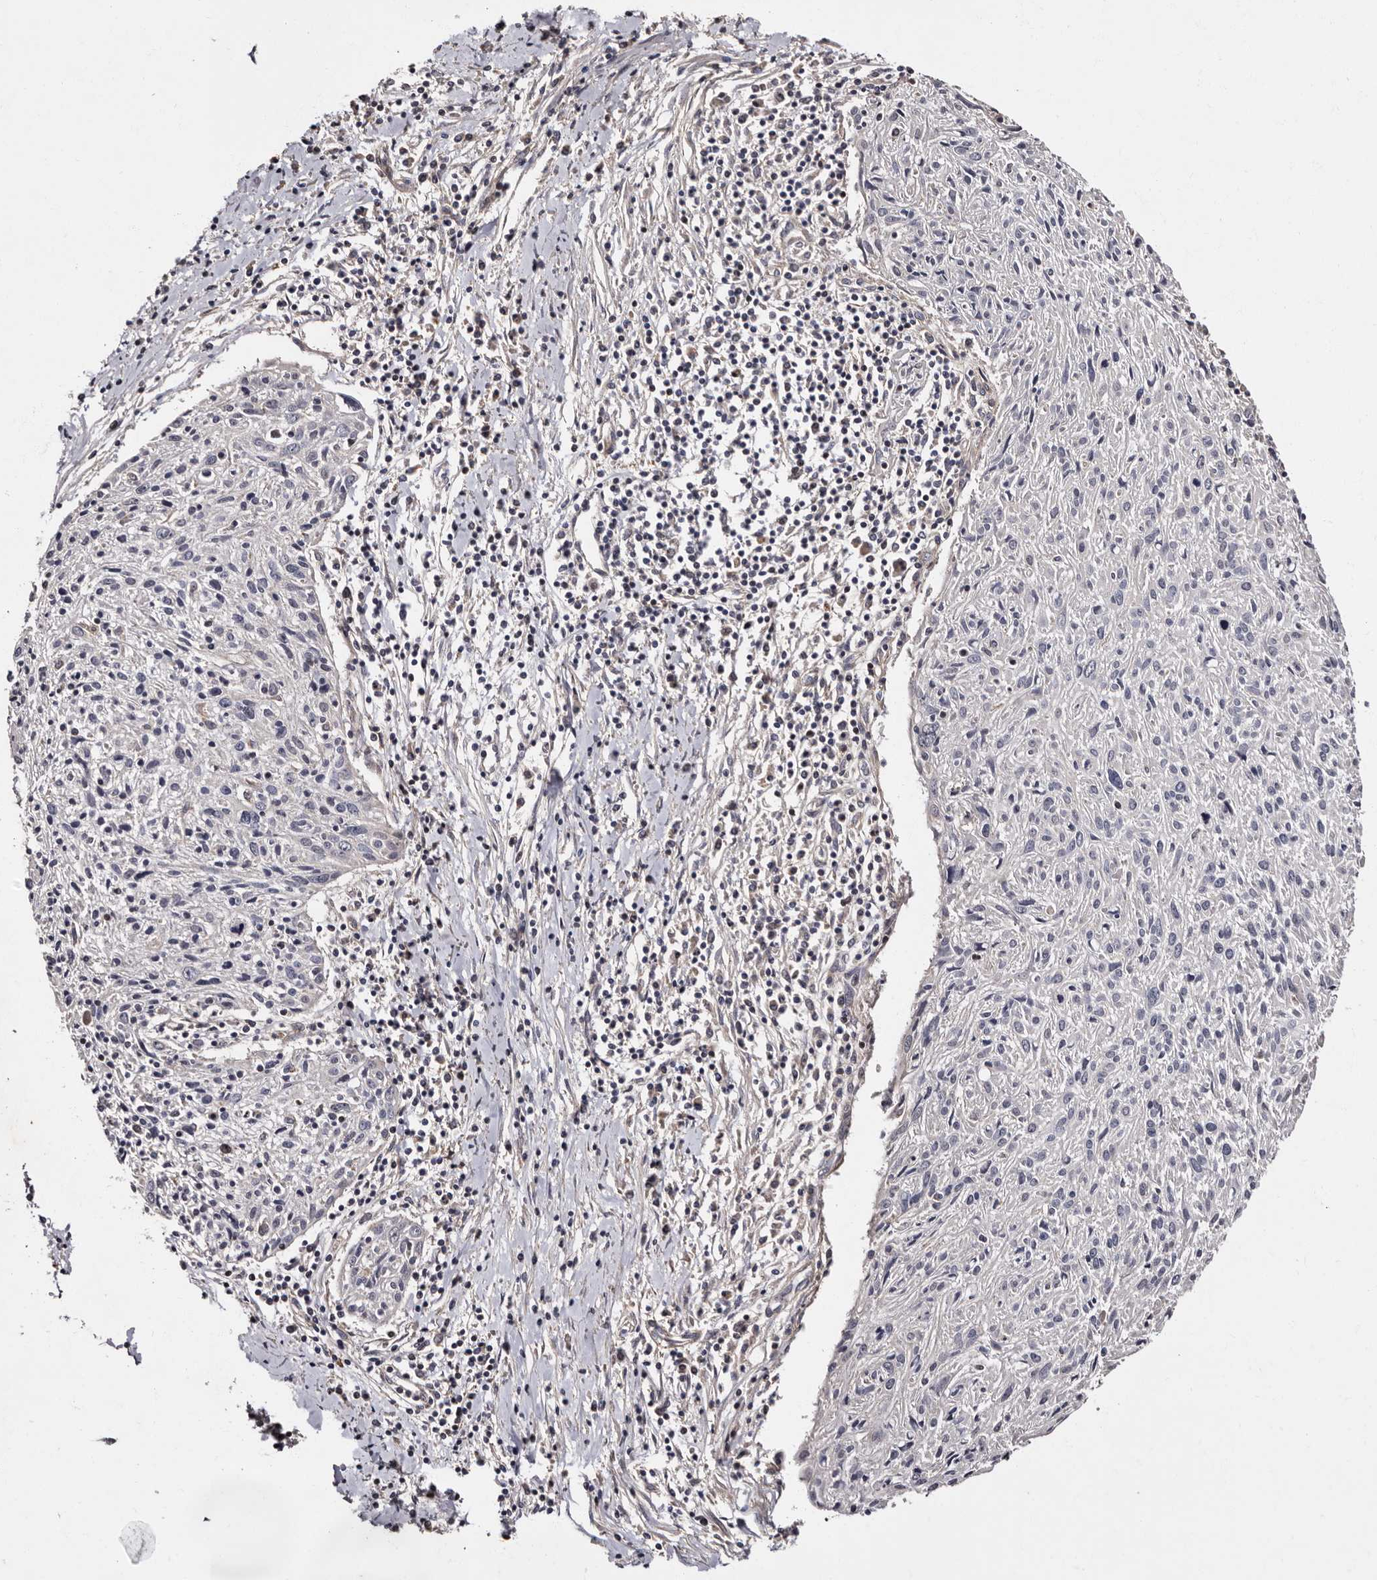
{"staining": {"intensity": "negative", "quantity": "none", "location": "none"}, "tissue": "cervical cancer", "cell_type": "Tumor cells", "image_type": "cancer", "snomed": [{"axis": "morphology", "description": "Squamous cell carcinoma, NOS"}, {"axis": "topography", "description": "Cervix"}], "caption": "Micrograph shows no significant protein staining in tumor cells of cervical cancer (squamous cell carcinoma).", "gene": "ADCK5", "patient": {"sex": "female", "age": 51}}